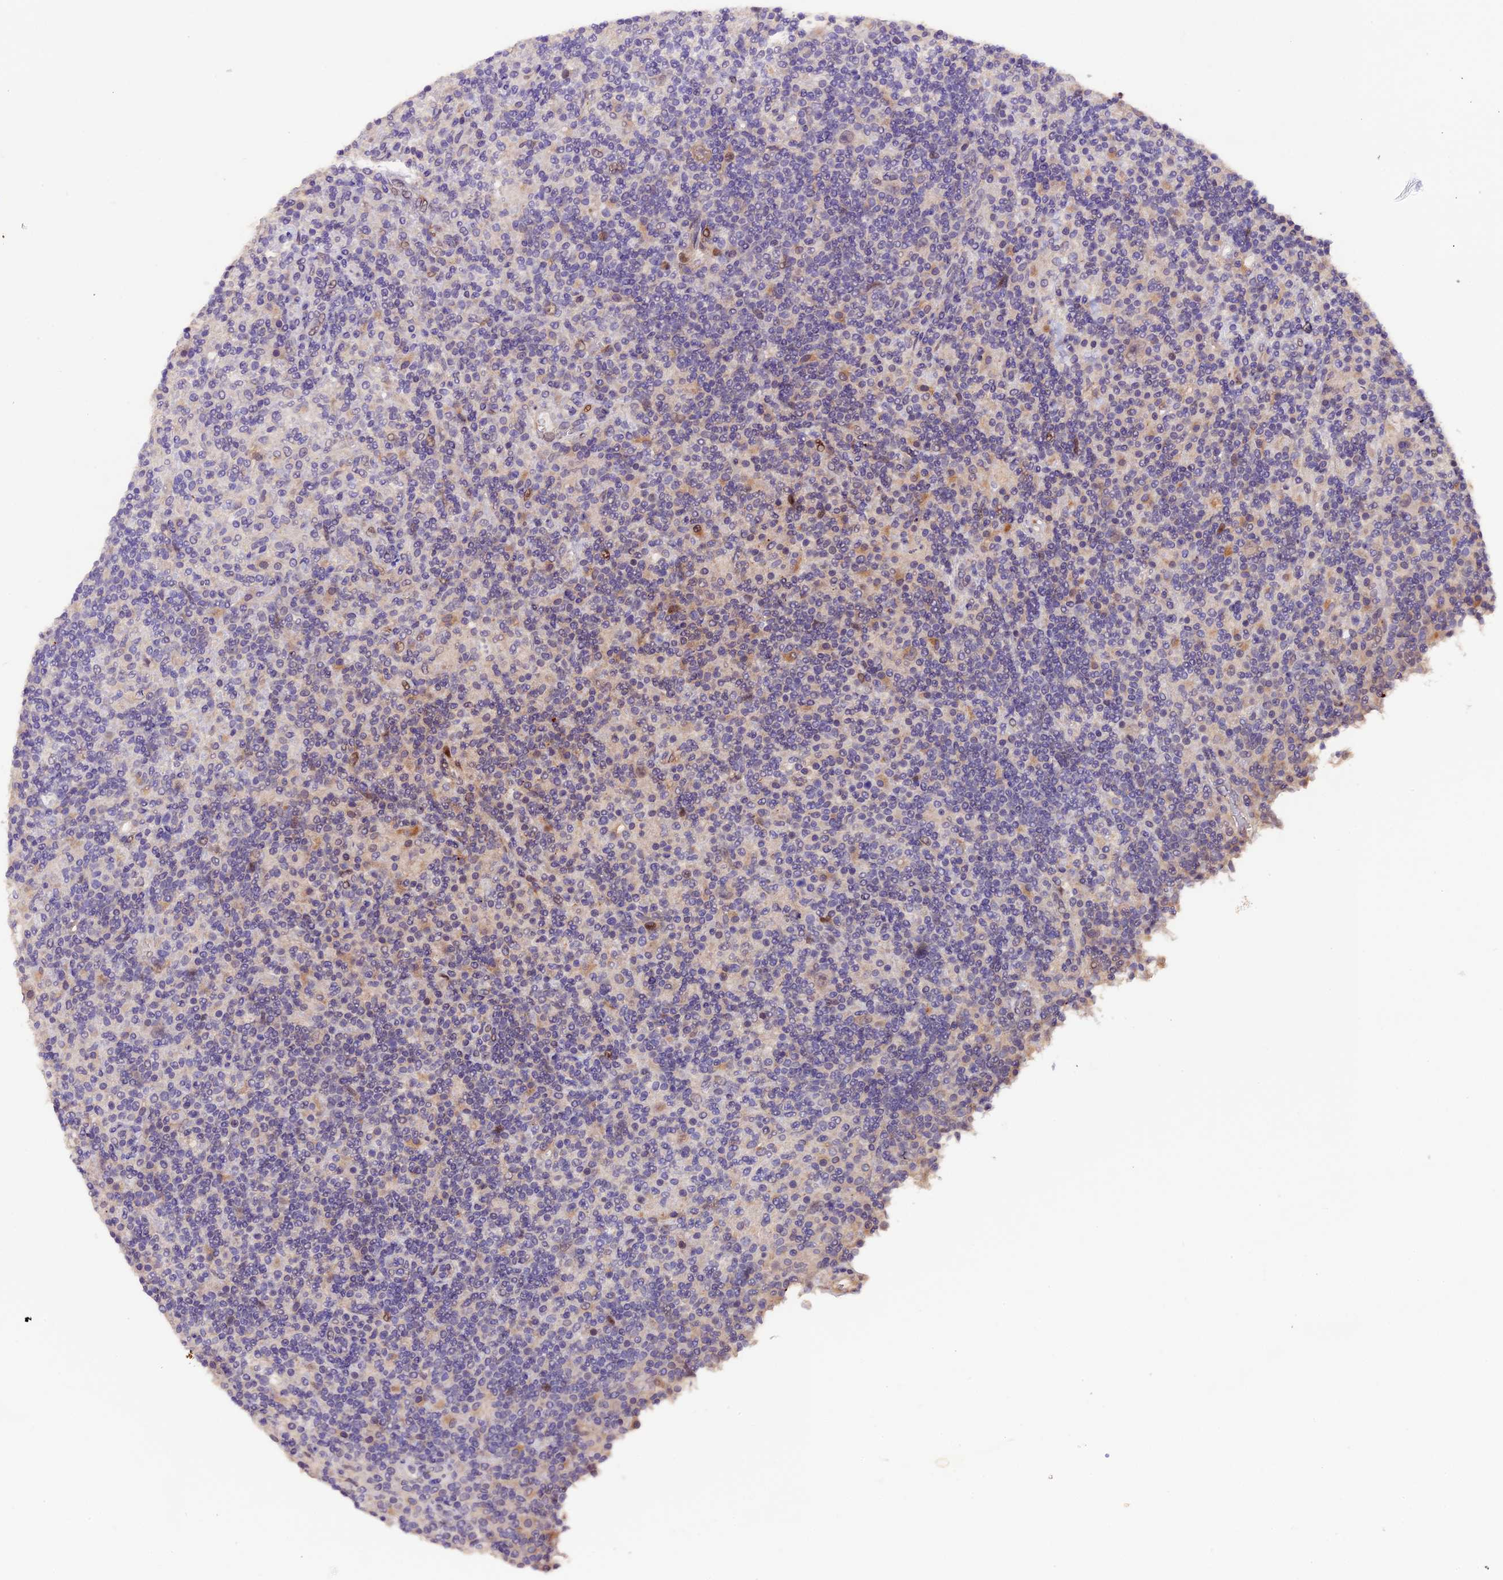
{"staining": {"intensity": "negative", "quantity": "none", "location": "none"}, "tissue": "lymphoma", "cell_type": "Tumor cells", "image_type": "cancer", "snomed": [{"axis": "morphology", "description": "Hodgkin's disease, NOS"}, {"axis": "topography", "description": "Lymph node"}], "caption": "High power microscopy histopathology image of an immunohistochemistry (IHC) histopathology image of lymphoma, revealing no significant staining in tumor cells.", "gene": "NCK2", "patient": {"sex": "male", "age": 70}}